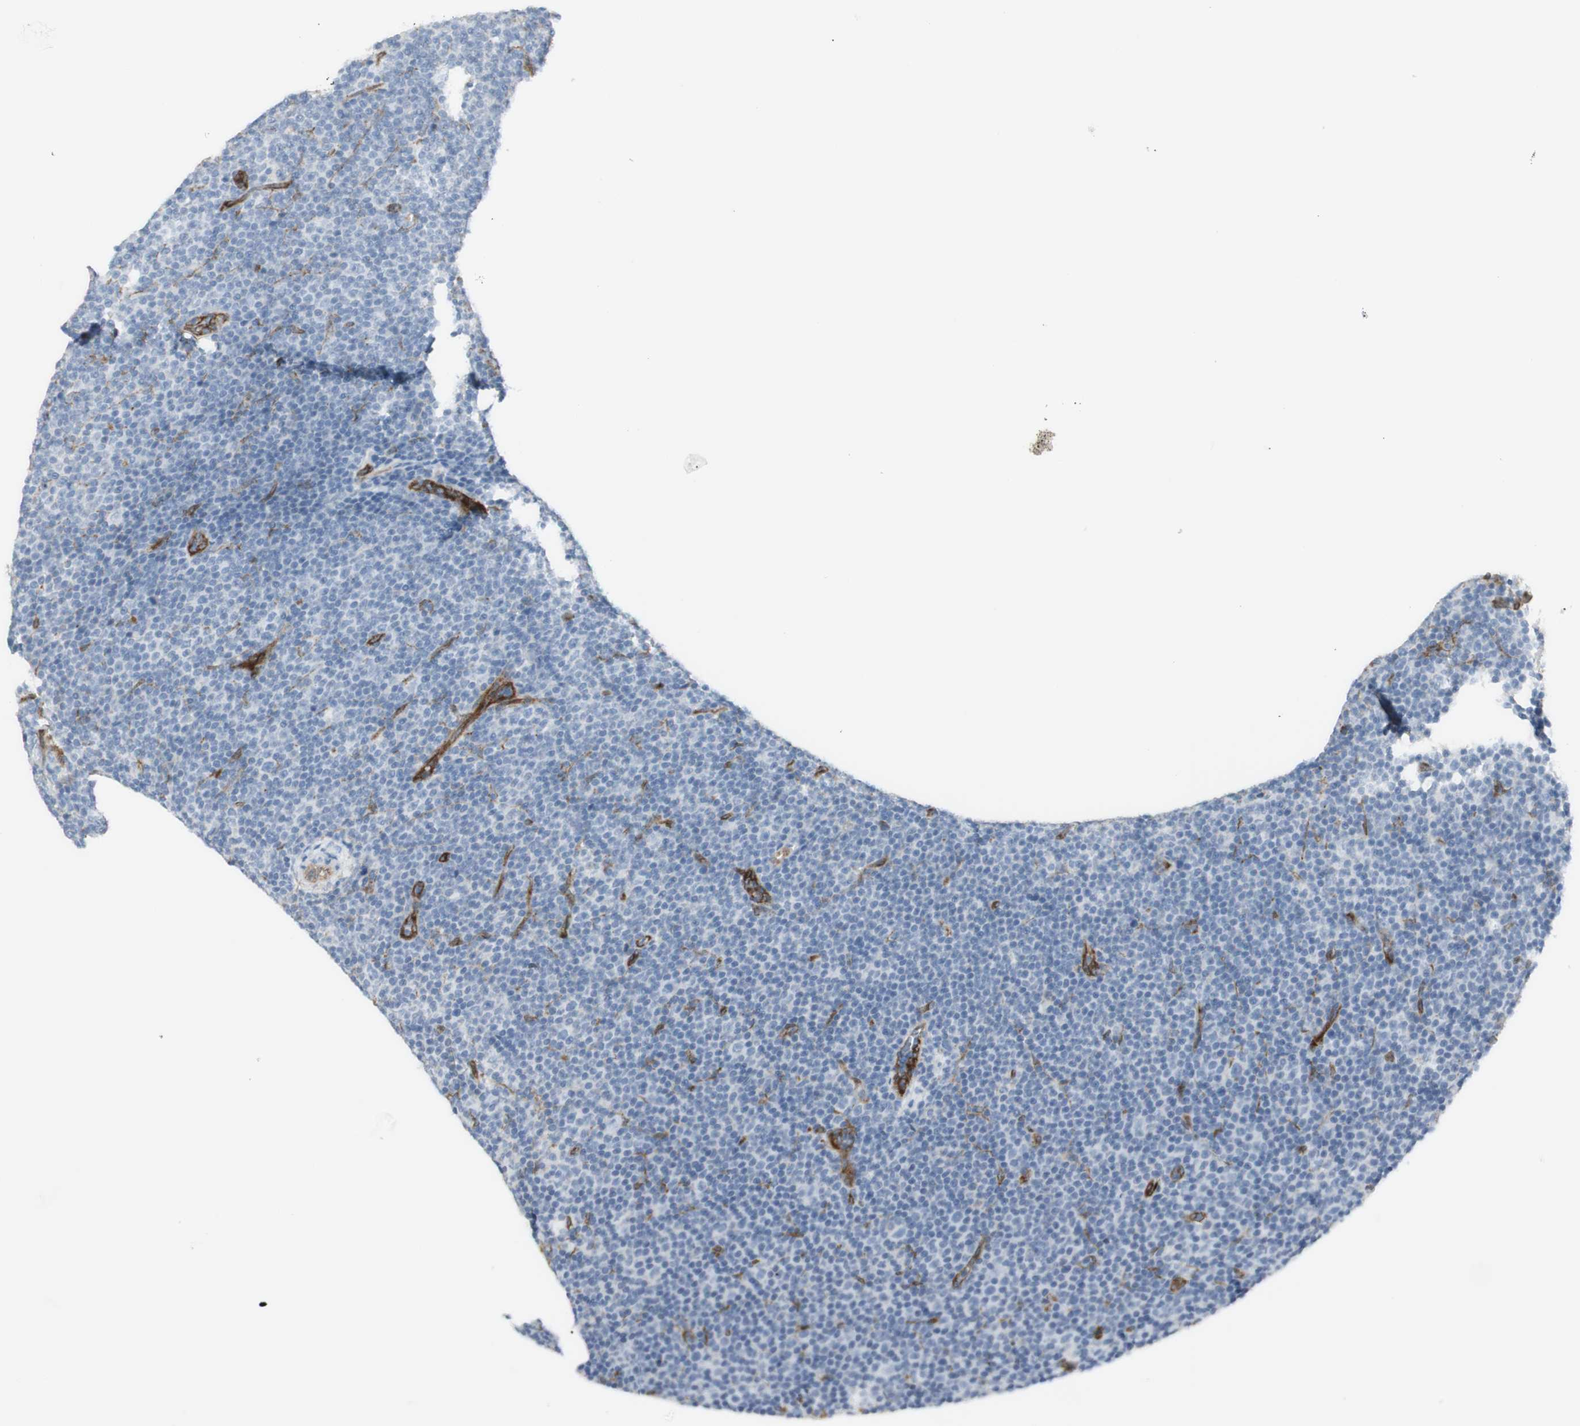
{"staining": {"intensity": "moderate", "quantity": "<25%", "location": "cytoplasmic/membranous"}, "tissue": "lymphoma", "cell_type": "Tumor cells", "image_type": "cancer", "snomed": [{"axis": "morphology", "description": "Malignant lymphoma, non-Hodgkin's type, Low grade"}, {"axis": "topography", "description": "Lymph node"}], "caption": "Immunohistochemical staining of human lymphoma exhibits low levels of moderate cytoplasmic/membranous expression in about <25% of tumor cells.", "gene": "MYO6", "patient": {"sex": "female", "age": 67}}